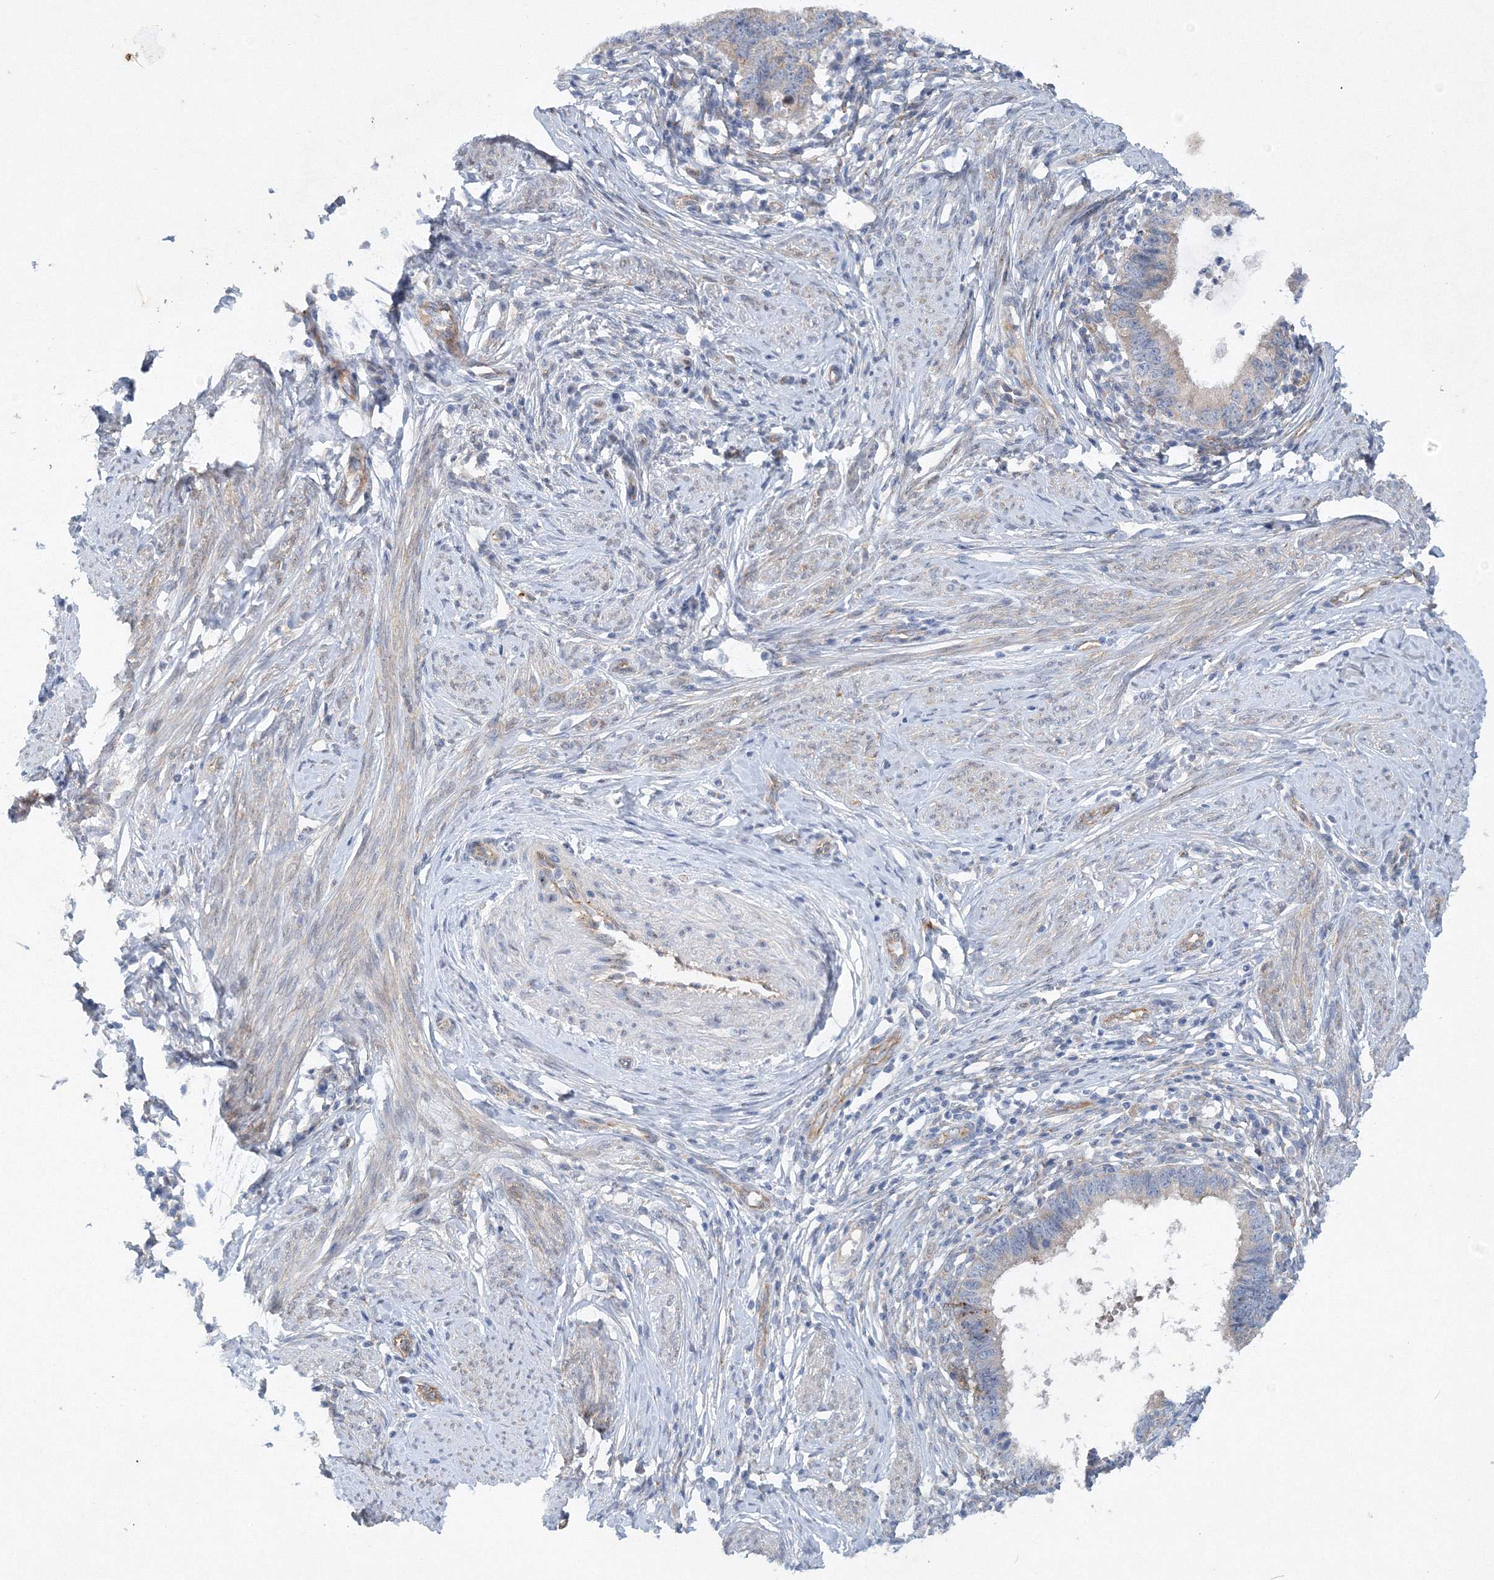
{"staining": {"intensity": "weak", "quantity": "<25%", "location": "cytoplasmic/membranous"}, "tissue": "cervical cancer", "cell_type": "Tumor cells", "image_type": "cancer", "snomed": [{"axis": "morphology", "description": "Adenocarcinoma, NOS"}, {"axis": "topography", "description": "Cervix"}], "caption": "Immunohistochemical staining of human cervical adenocarcinoma displays no significant positivity in tumor cells.", "gene": "TANC1", "patient": {"sex": "female", "age": 36}}